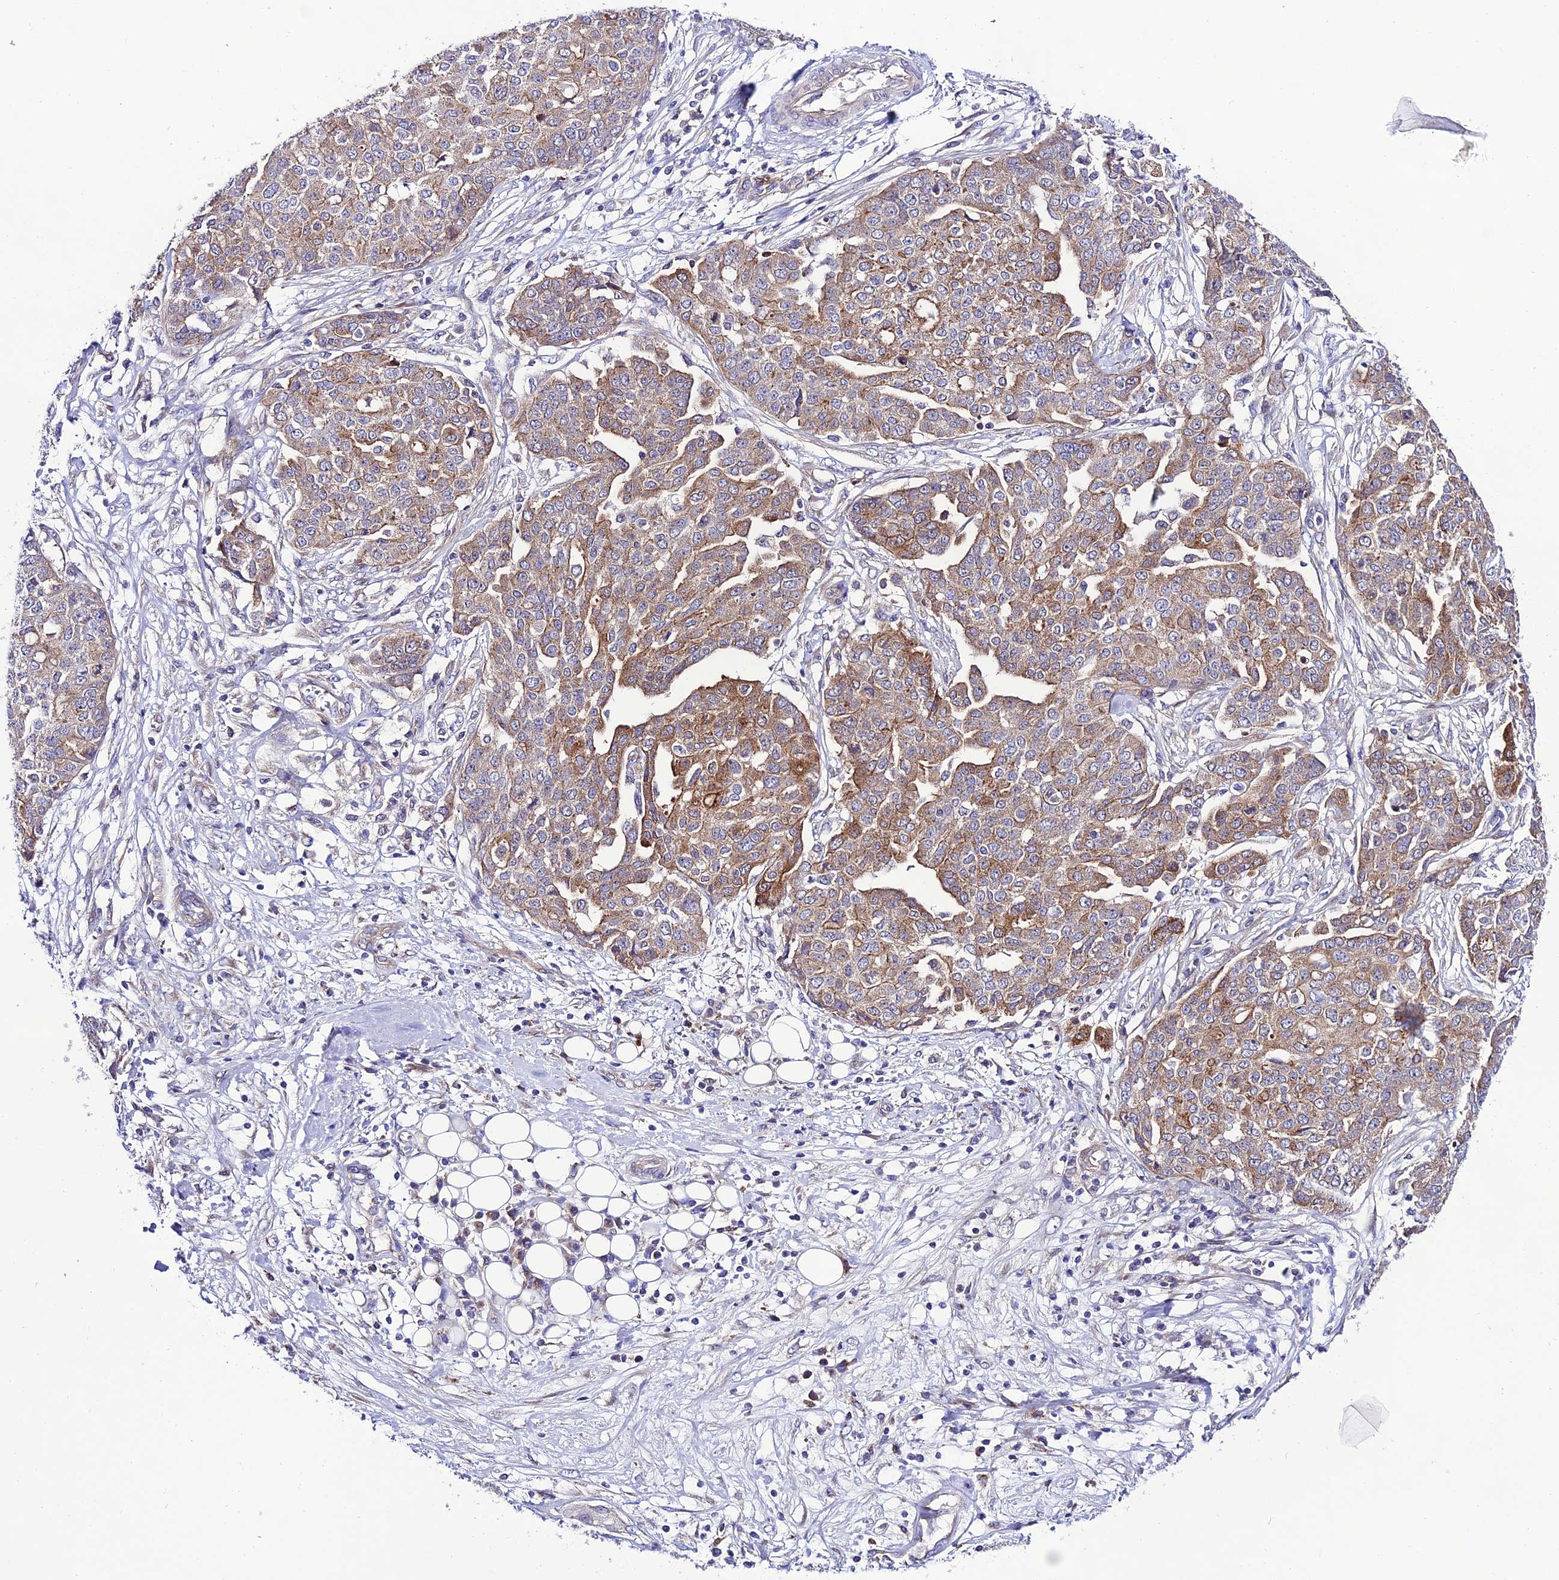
{"staining": {"intensity": "moderate", "quantity": ">75%", "location": "cytoplasmic/membranous"}, "tissue": "ovarian cancer", "cell_type": "Tumor cells", "image_type": "cancer", "snomed": [{"axis": "morphology", "description": "Cystadenocarcinoma, serous, NOS"}, {"axis": "topography", "description": "Soft tissue"}, {"axis": "topography", "description": "Ovary"}], "caption": "A brown stain shows moderate cytoplasmic/membranous staining of a protein in ovarian cancer (serous cystadenocarcinoma) tumor cells.", "gene": "LACTB2", "patient": {"sex": "female", "age": 57}}